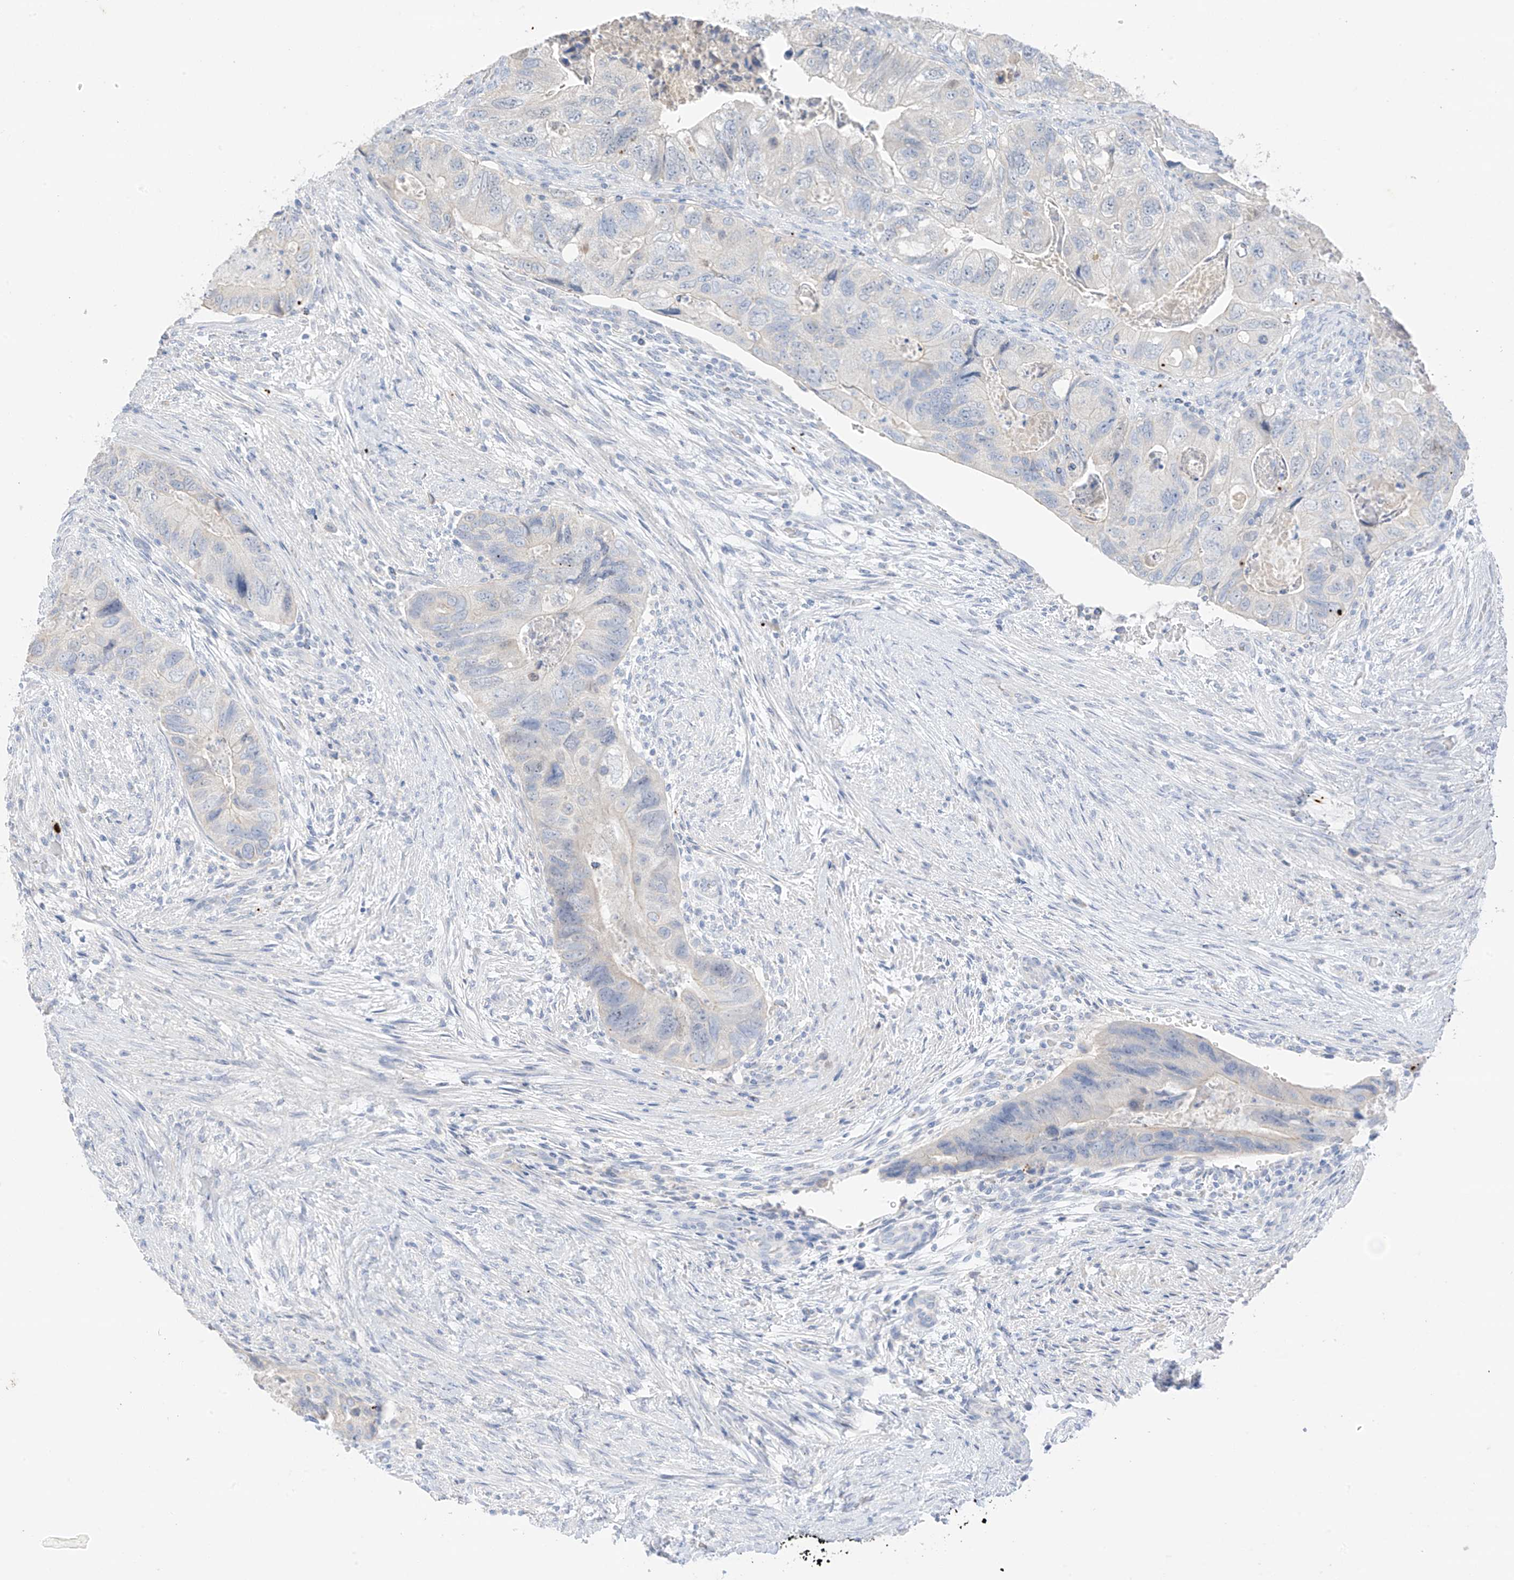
{"staining": {"intensity": "negative", "quantity": "none", "location": "none"}, "tissue": "colorectal cancer", "cell_type": "Tumor cells", "image_type": "cancer", "snomed": [{"axis": "morphology", "description": "Adenocarcinoma, NOS"}, {"axis": "topography", "description": "Rectum"}], "caption": "Immunohistochemistry histopathology image of human adenocarcinoma (colorectal) stained for a protein (brown), which exhibits no expression in tumor cells. (Brightfield microscopy of DAB (3,3'-diaminobenzidine) immunohistochemistry at high magnification).", "gene": "CAPN13", "patient": {"sex": "male", "age": 63}}